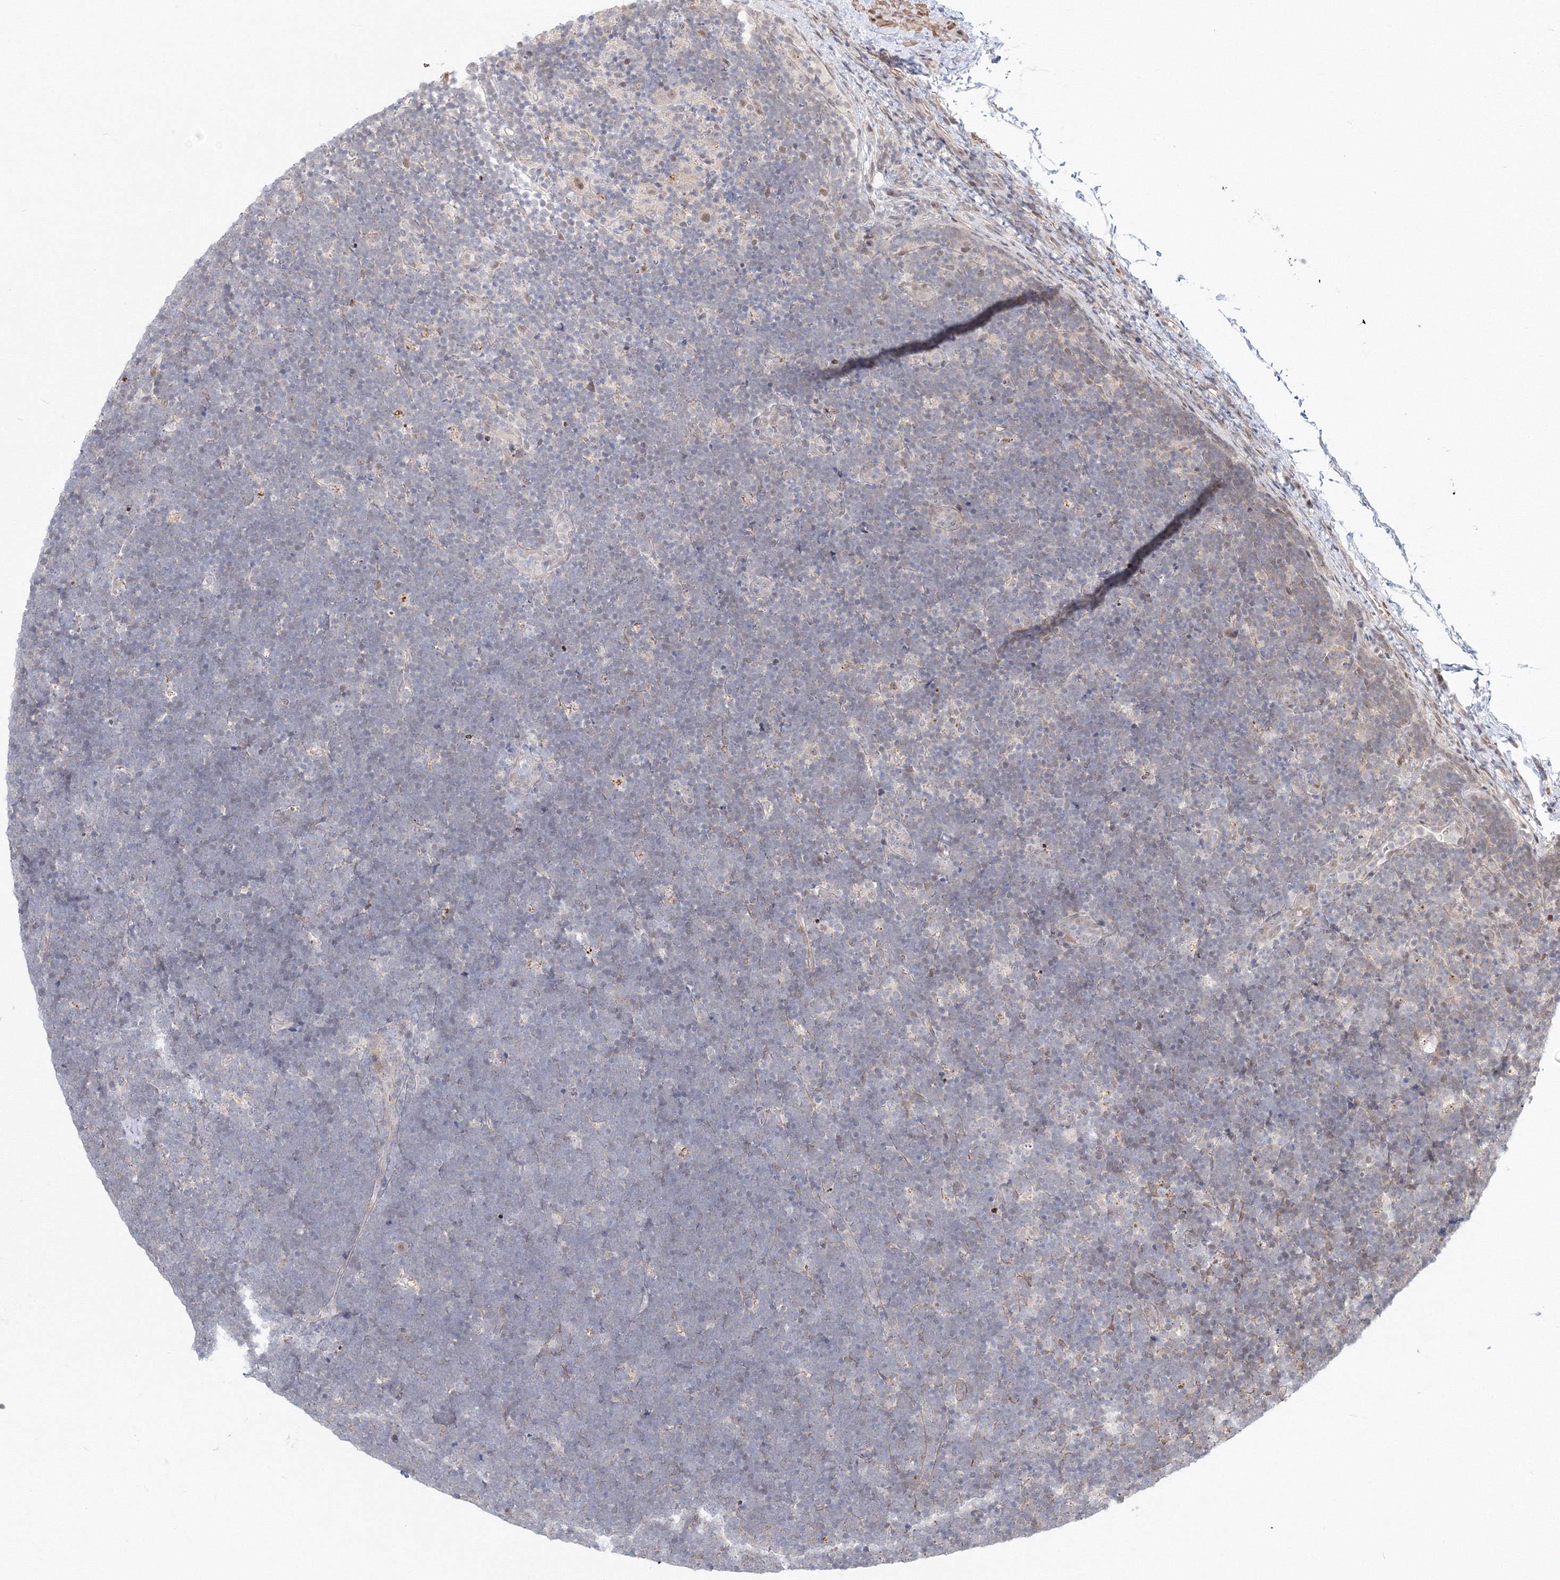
{"staining": {"intensity": "negative", "quantity": "none", "location": "none"}, "tissue": "lymphoma", "cell_type": "Tumor cells", "image_type": "cancer", "snomed": [{"axis": "morphology", "description": "Malignant lymphoma, non-Hodgkin's type, High grade"}, {"axis": "topography", "description": "Lymph node"}], "caption": "Image shows no significant protein expression in tumor cells of high-grade malignant lymphoma, non-Hodgkin's type.", "gene": "ARHGAP21", "patient": {"sex": "male", "age": 13}}